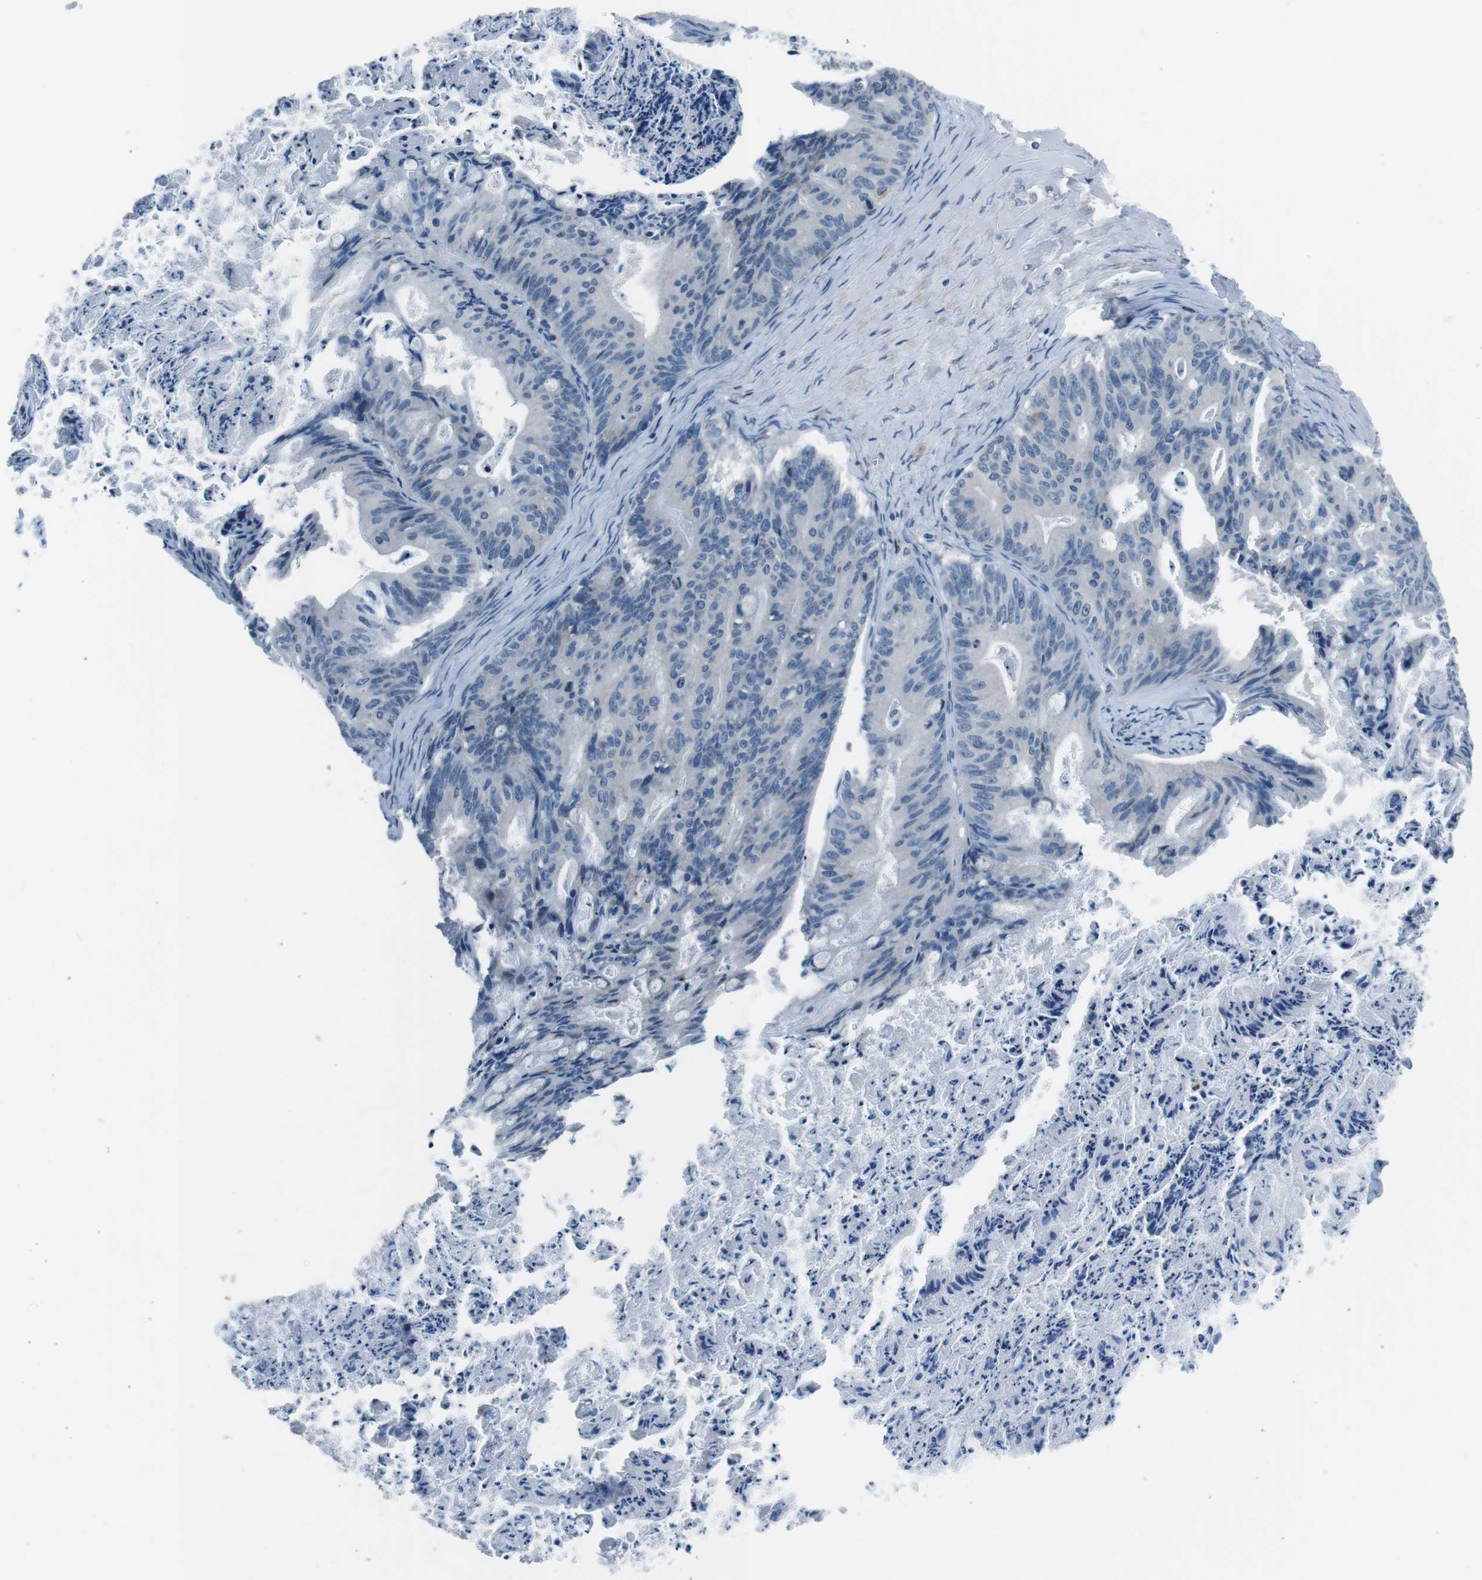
{"staining": {"intensity": "negative", "quantity": "none", "location": "none"}, "tissue": "ovarian cancer", "cell_type": "Tumor cells", "image_type": "cancer", "snomed": [{"axis": "morphology", "description": "Cystadenocarcinoma, mucinous, NOS"}, {"axis": "topography", "description": "Ovary"}], "caption": "Tumor cells are negative for brown protein staining in ovarian cancer (mucinous cystadenocarcinoma).", "gene": "NUCB2", "patient": {"sex": "female", "age": 37}}